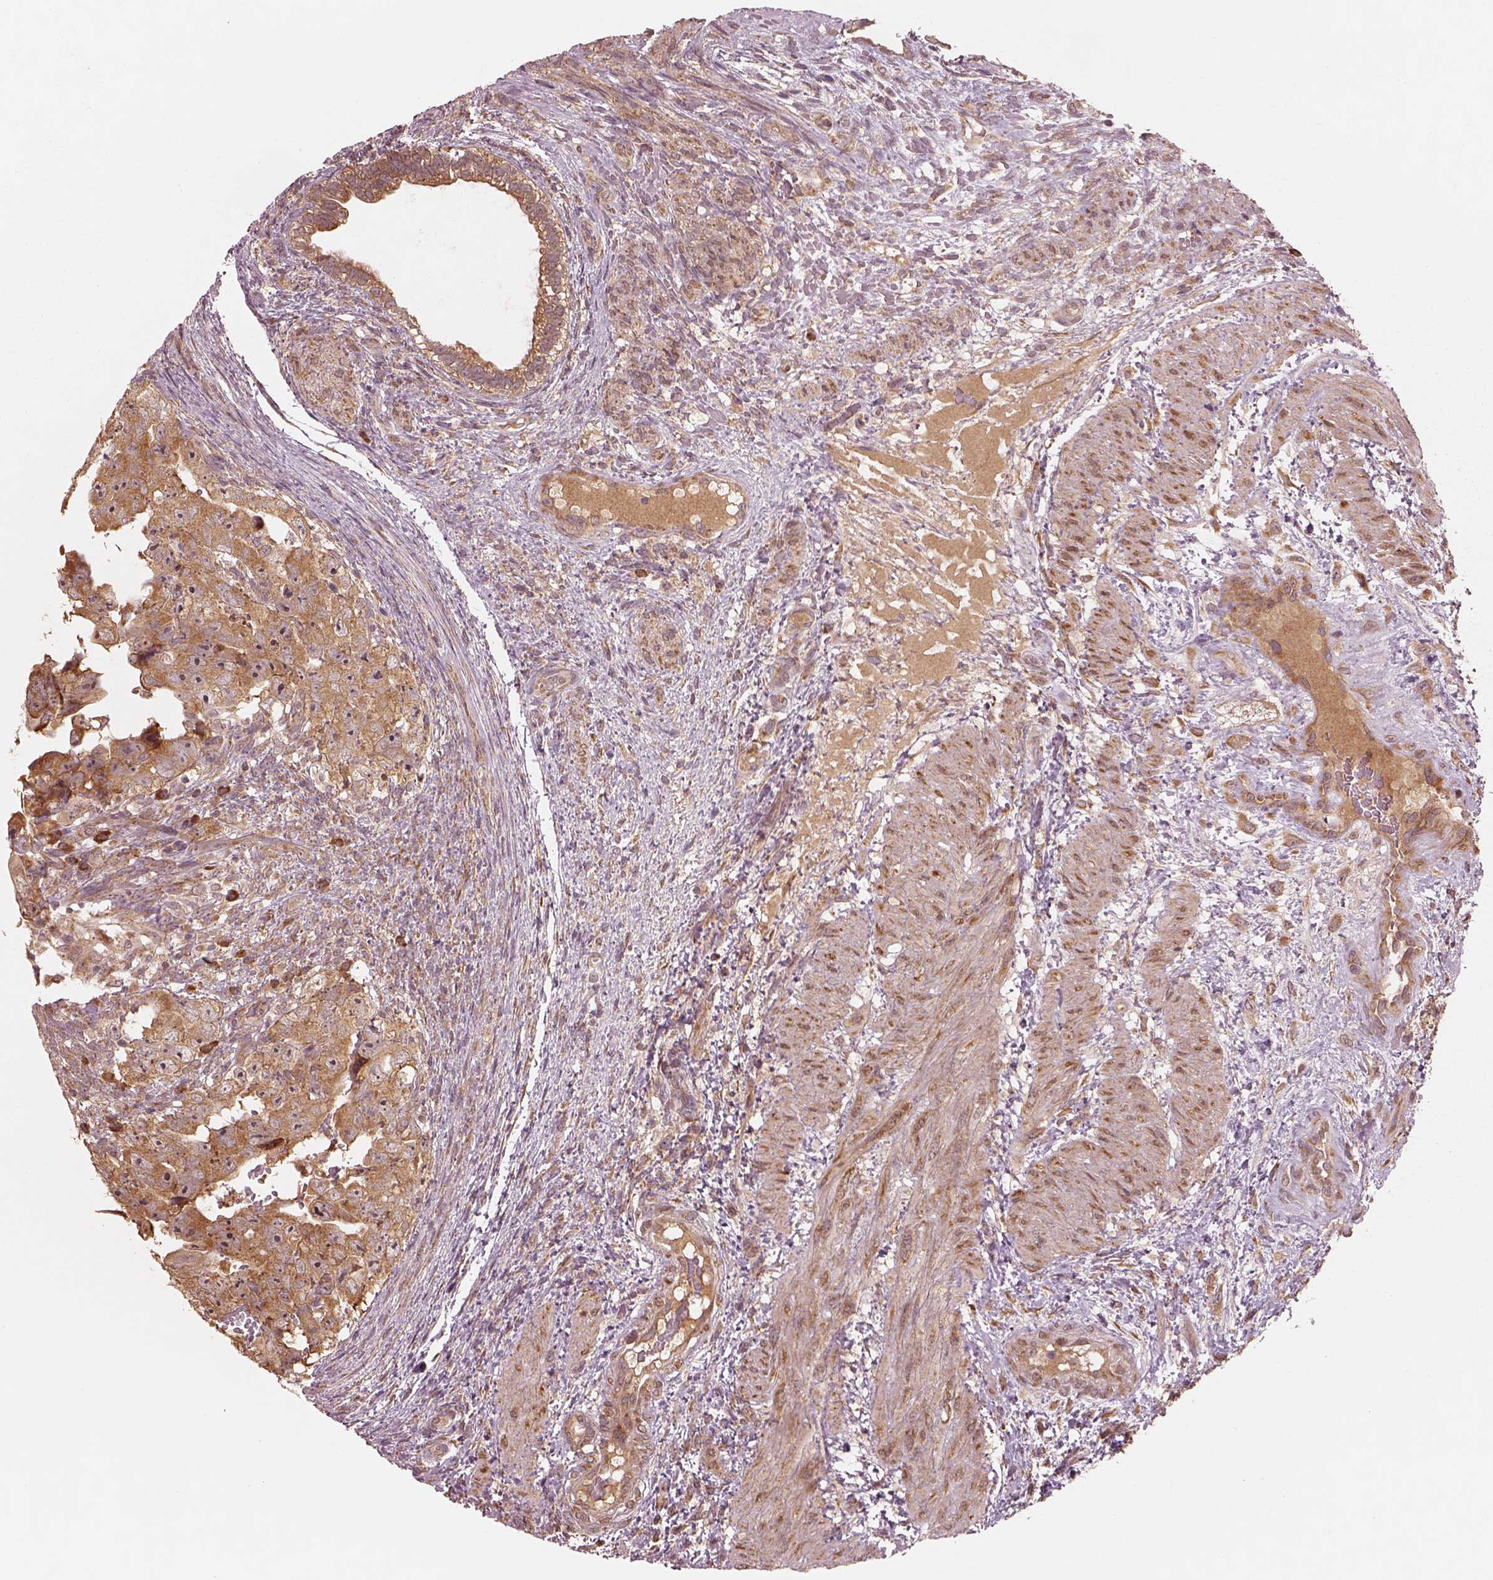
{"staining": {"intensity": "moderate", "quantity": ">75%", "location": "cytoplasmic/membranous"}, "tissue": "testis cancer", "cell_type": "Tumor cells", "image_type": "cancer", "snomed": [{"axis": "morphology", "description": "Normal tissue, NOS"}, {"axis": "morphology", "description": "Carcinoma, Embryonal, NOS"}, {"axis": "topography", "description": "Testis"}, {"axis": "topography", "description": "Epididymis"}], "caption": "The image demonstrates immunohistochemical staining of embryonal carcinoma (testis). There is moderate cytoplasmic/membranous expression is identified in about >75% of tumor cells. Ihc stains the protein in brown and the nuclei are stained blue.", "gene": "RPS5", "patient": {"sex": "male", "age": 24}}